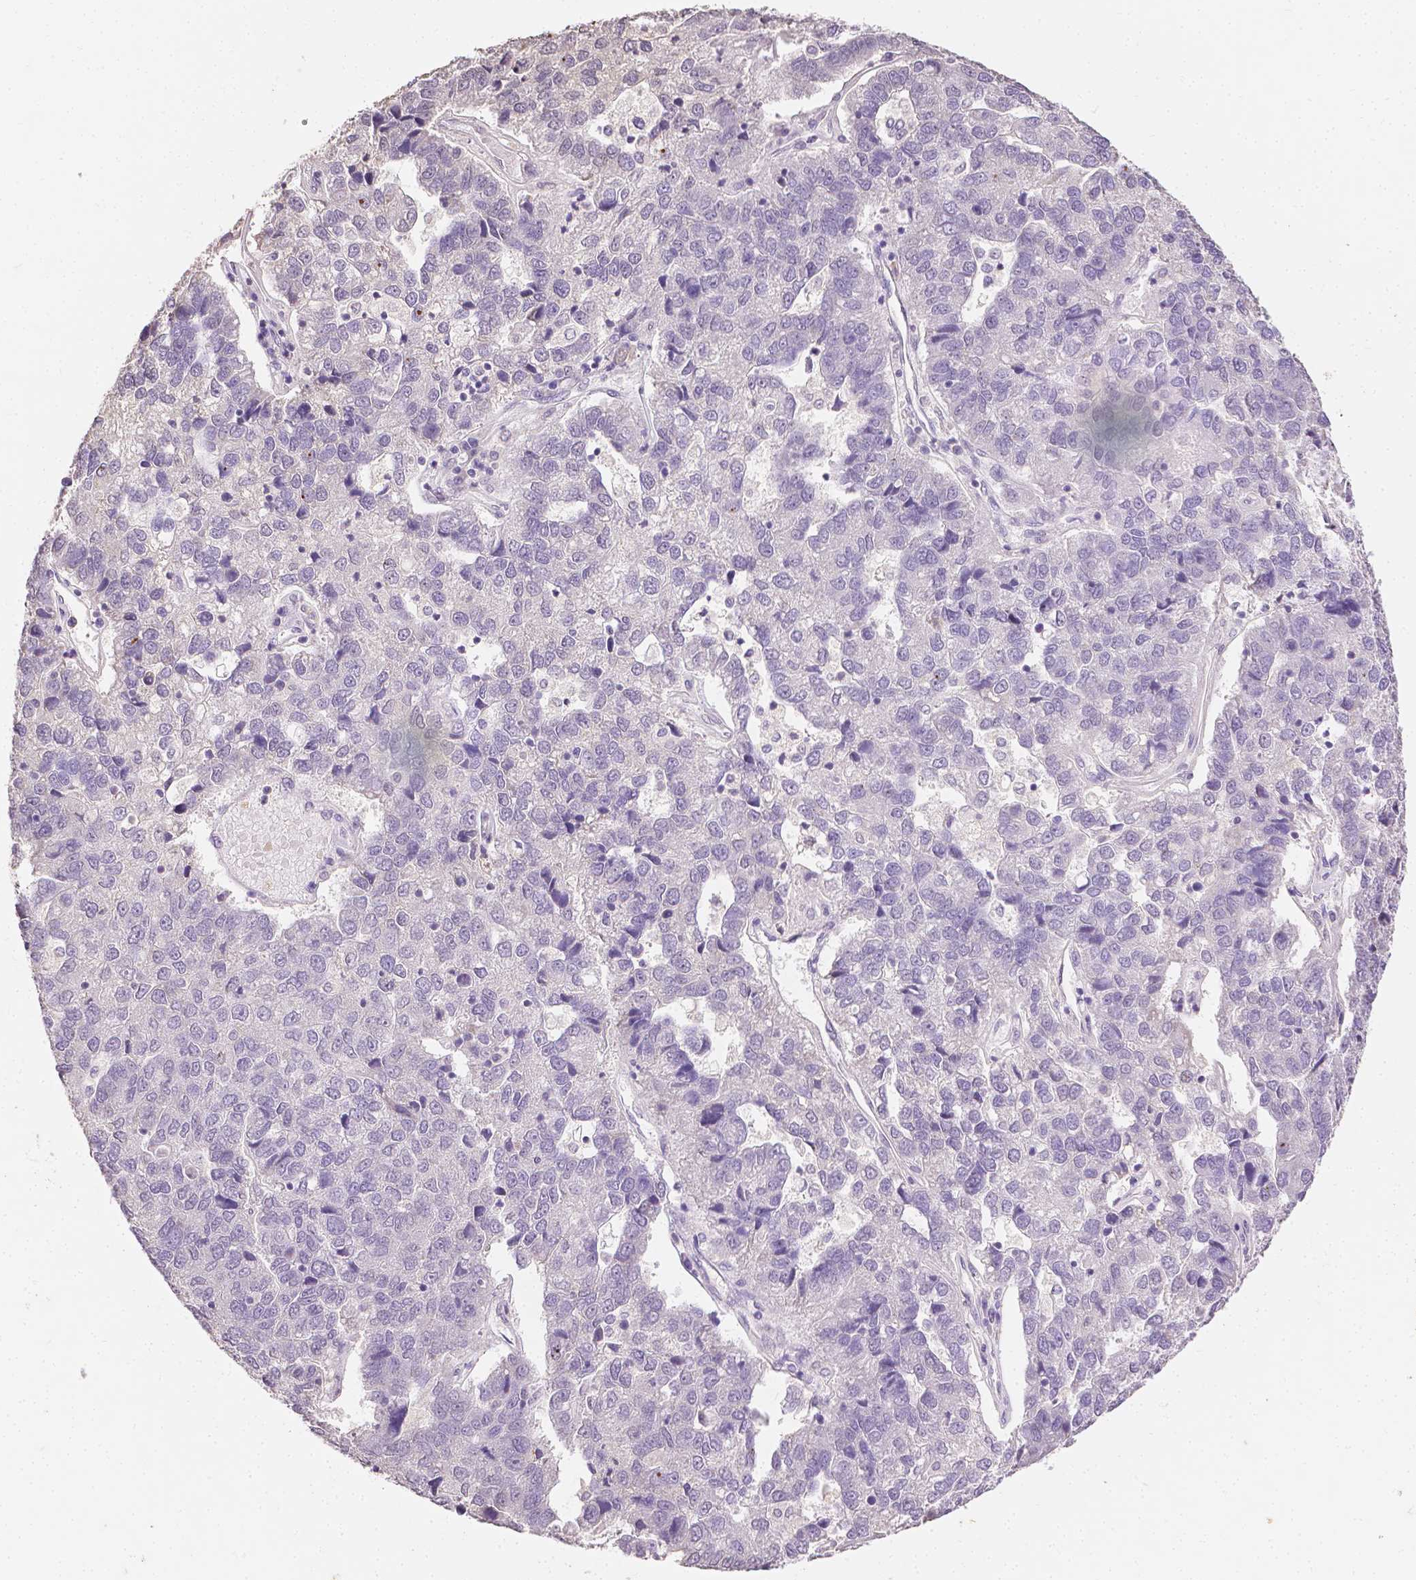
{"staining": {"intensity": "negative", "quantity": "none", "location": "none"}, "tissue": "pancreatic cancer", "cell_type": "Tumor cells", "image_type": "cancer", "snomed": [{"axis": "morphology", "description": "Adenocarcinoma, NOS"}, {"axis": "topography", "description": "Pancreas"}], "caption": "Pancreatic adenocarcinoma stained for a protein using immunohistochemistry reveals no staining tumor cells.", "gene": "TGM1", "patient": {"sex": "female", "age": 61}}